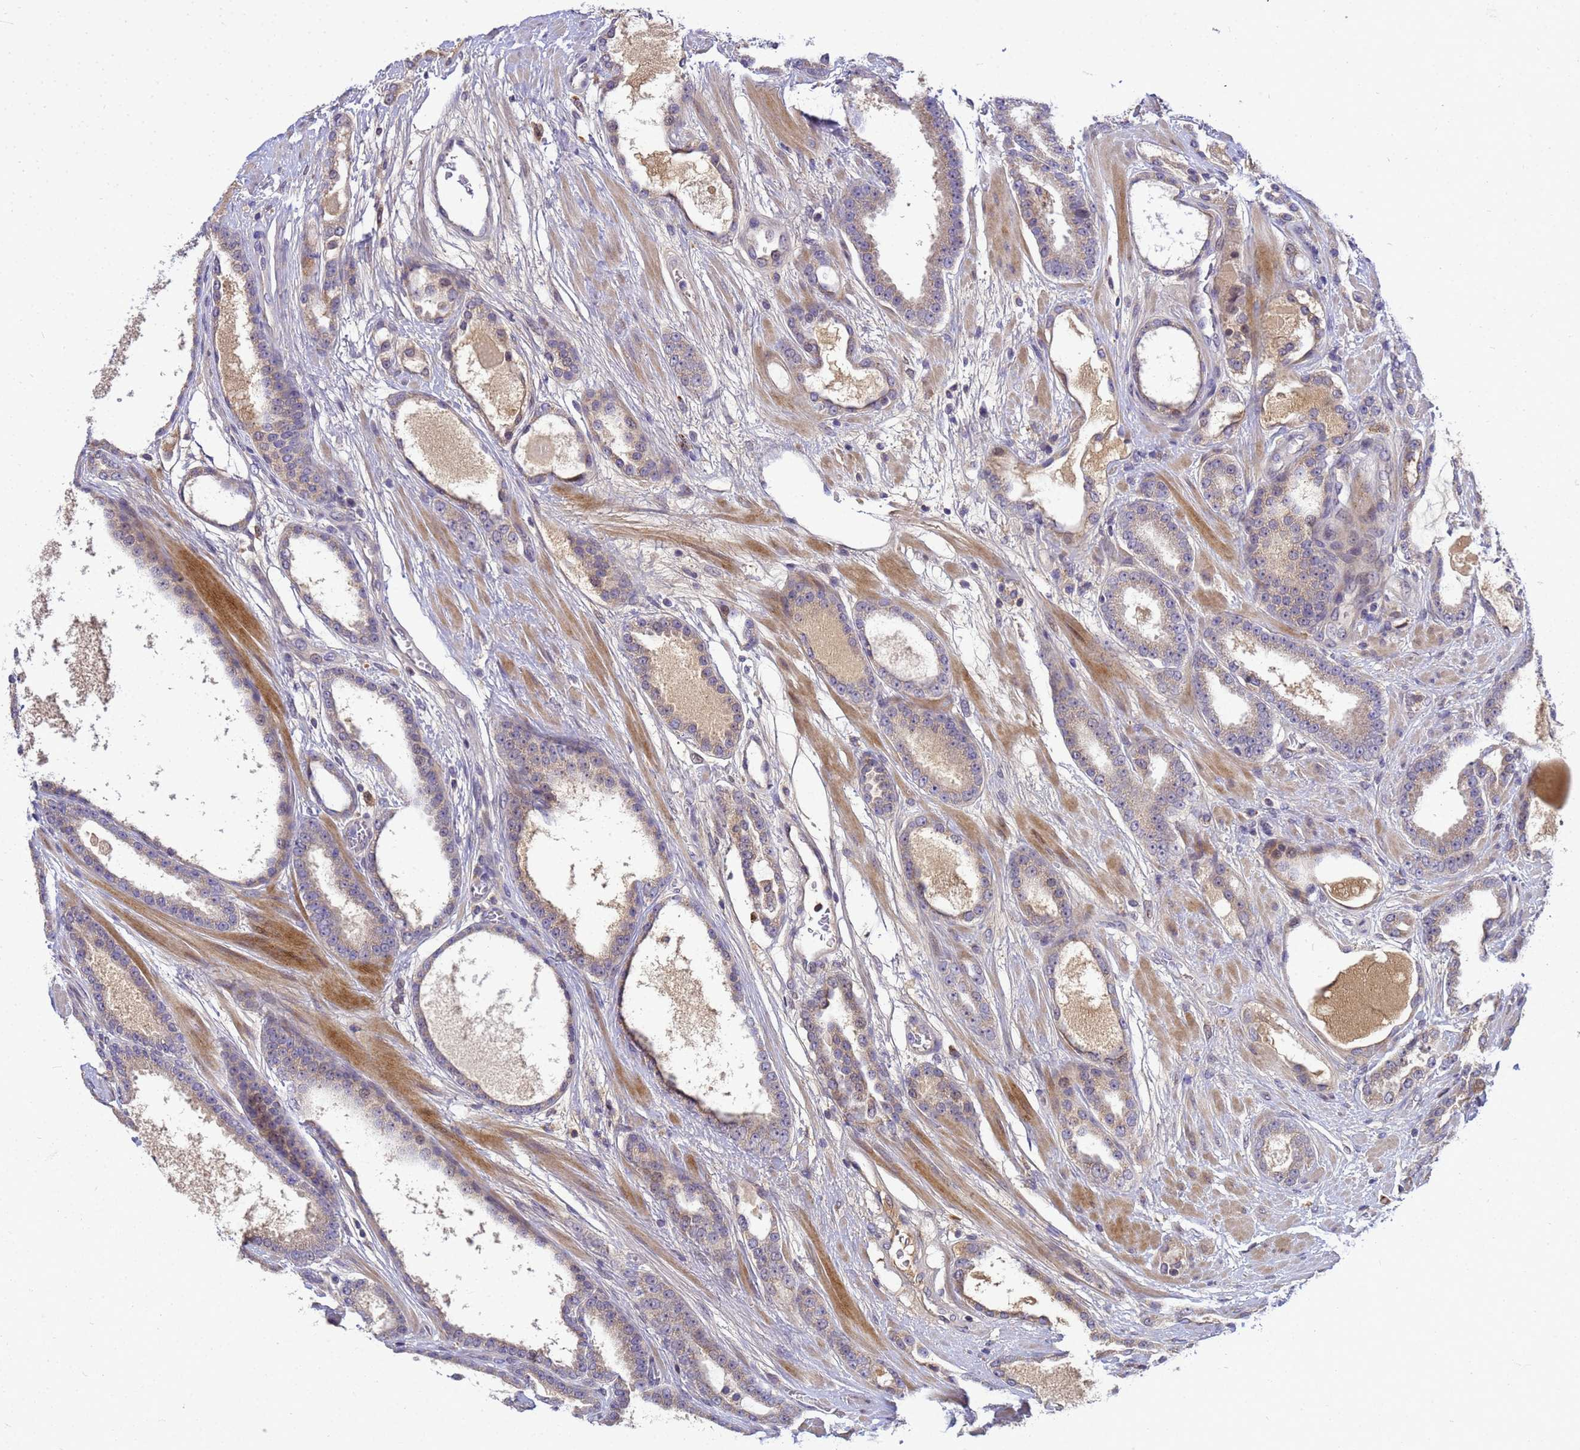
{"staining": {"intensity": "weak", "quantity": "25%-75%", "location": "cytoplasmic/membranous"}, "tissue": "prostate cancer", "cell_type": "Tumor cells", "image_type": "cancer", "snomed": [{"axis": "morphology", "description": "Adenocarcinoma, High grade"}, {"axis": "topography", "description": "Prostate"}], "caption": "Human high-grade adenocarcinoma (prostate) stained with a brown dye reveals weak cytoplasmic/membranous positive positivity in approximately 25%-75% of tumor cells.", "gene": "TMEM74B", "patient": {"sex": "male", "age": 60}}